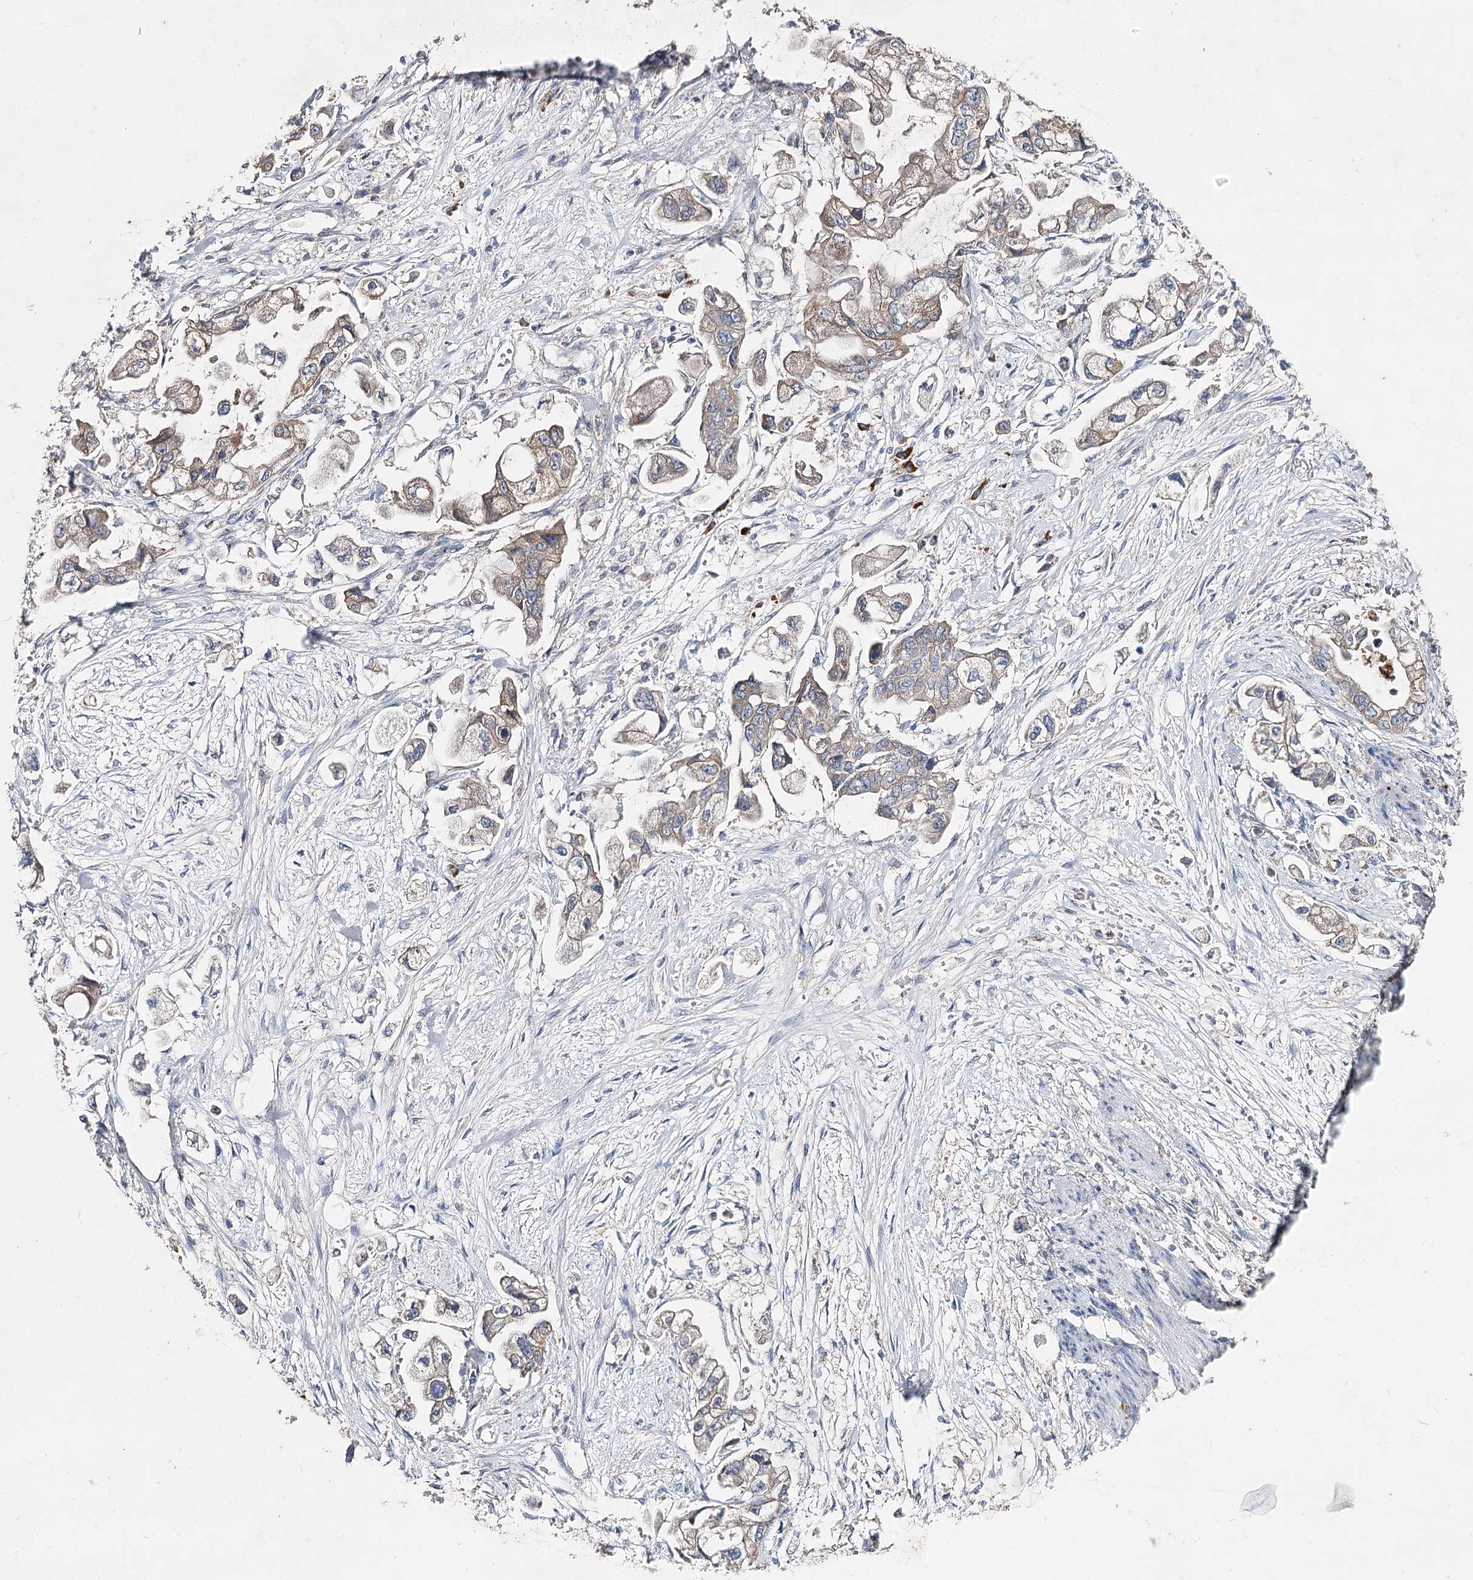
{"staining": {"intensity": "weak", "quantity": "25%-75%", "location": "cytoplasmic/membranous"}, "tissue": "stomach cancer", "cell_type": "Tumor cells", "image_type": "cancer", "snomed": [{"axis": "morphology", "description": "Adenocarcinoma, NOS"}, {"axis": "topography", "description": "Stomach"}], "caption": "Immunohistochemistry image of human stomach cancer stained for a protein (brown), which reveals low levels of weak cytoplasmic/membranous staining in approximately 25%-75% of tumor cells.", "gene": "IL1RAP", "patient": {"sex": "male", "age": 62}}